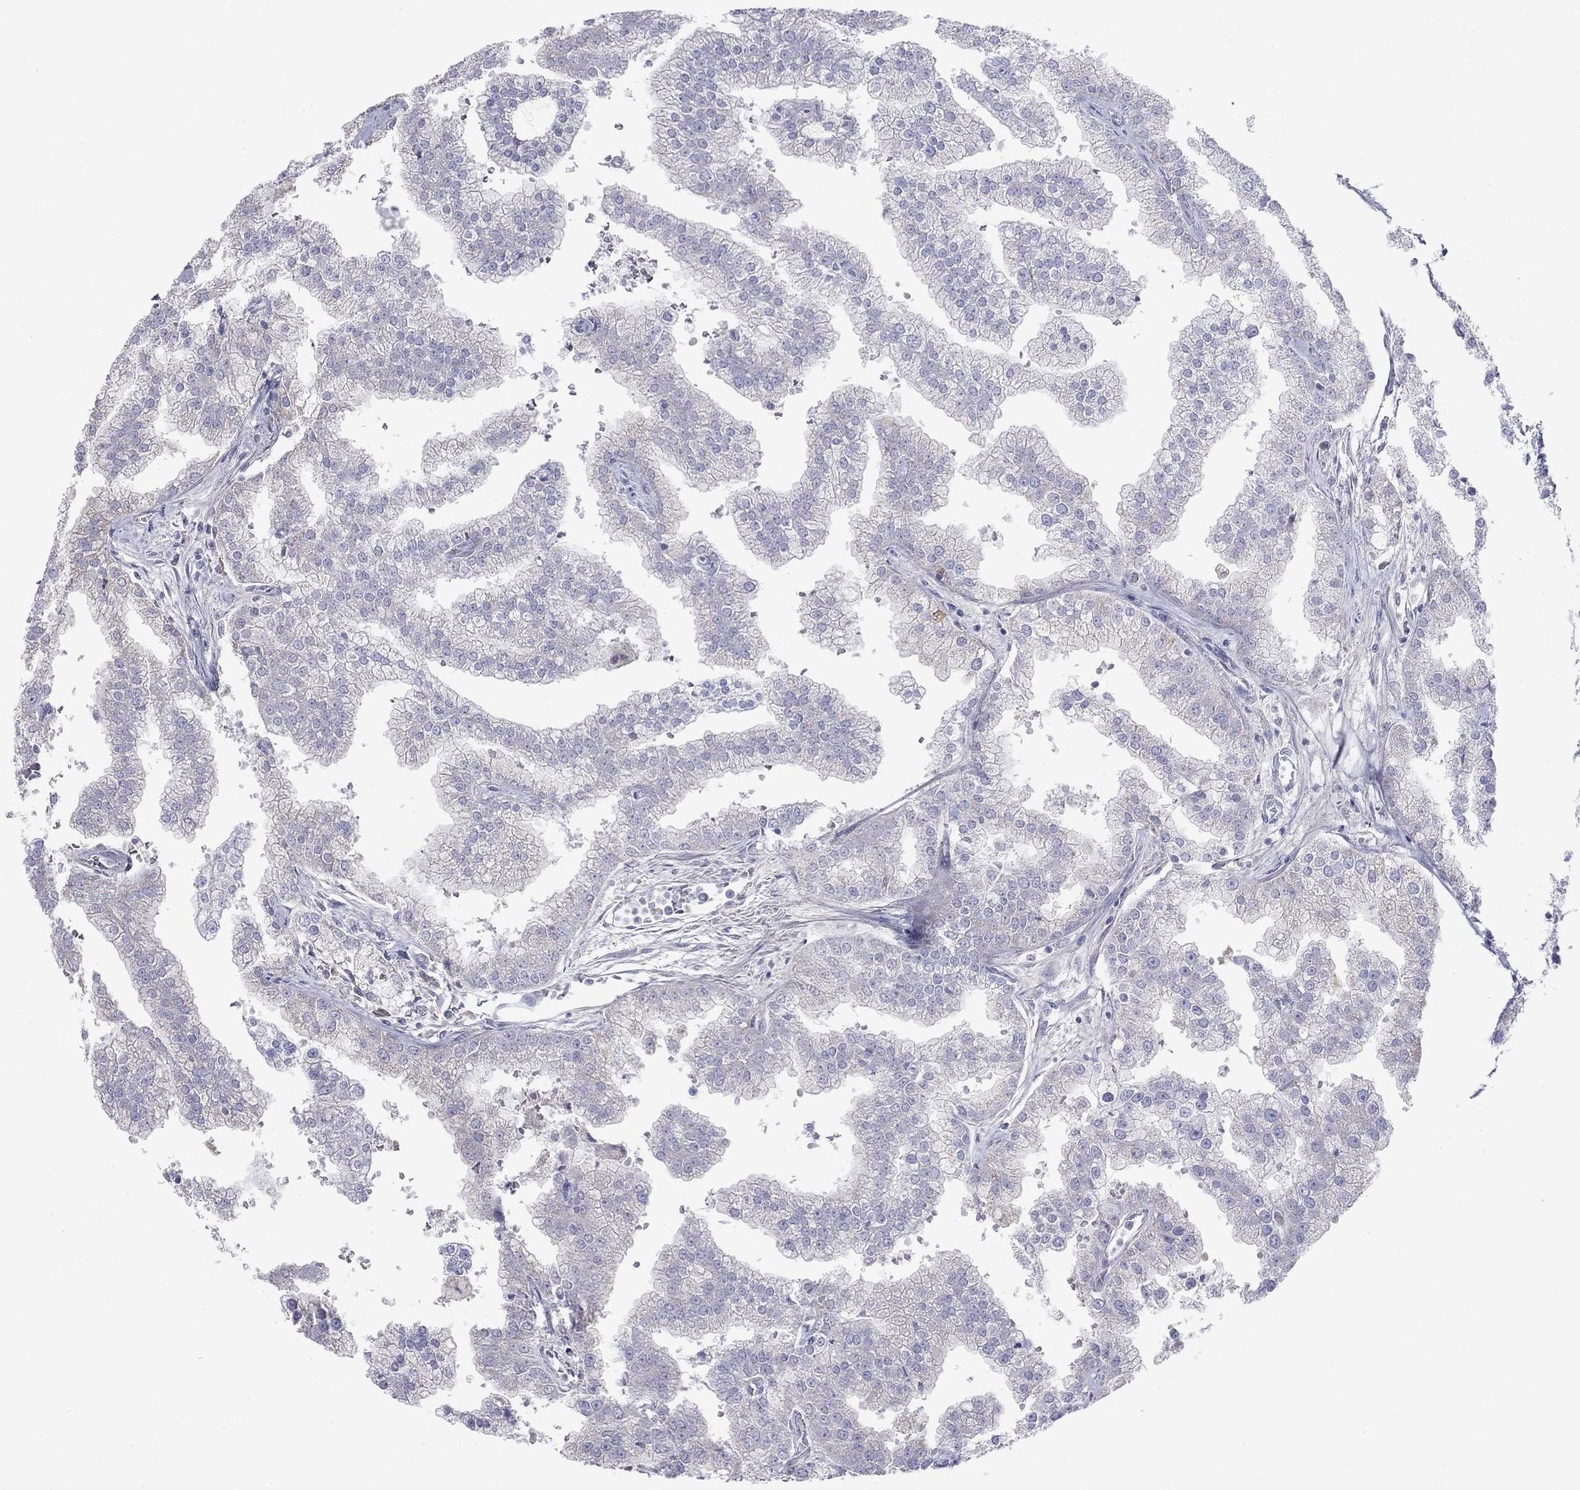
{"staining": {"intensity": "negative", "quantity": "none", "location": "none"}, "tissue": "prostate cancer", "cell_type": "Tumor cells", "image_type": "cancer", "snomed": [{"axis": "morphology", "description": "Adenocarcinoma, NOS"}, {"axis": "topography", "description": "Prostate"}], "caption": "An image of prostate cancer (adenocarcinoma) stained for a protein reveals no brown staining in tumor cells.", "gene": "GRK7", "patient": {"sex": "male", "age": 70}}